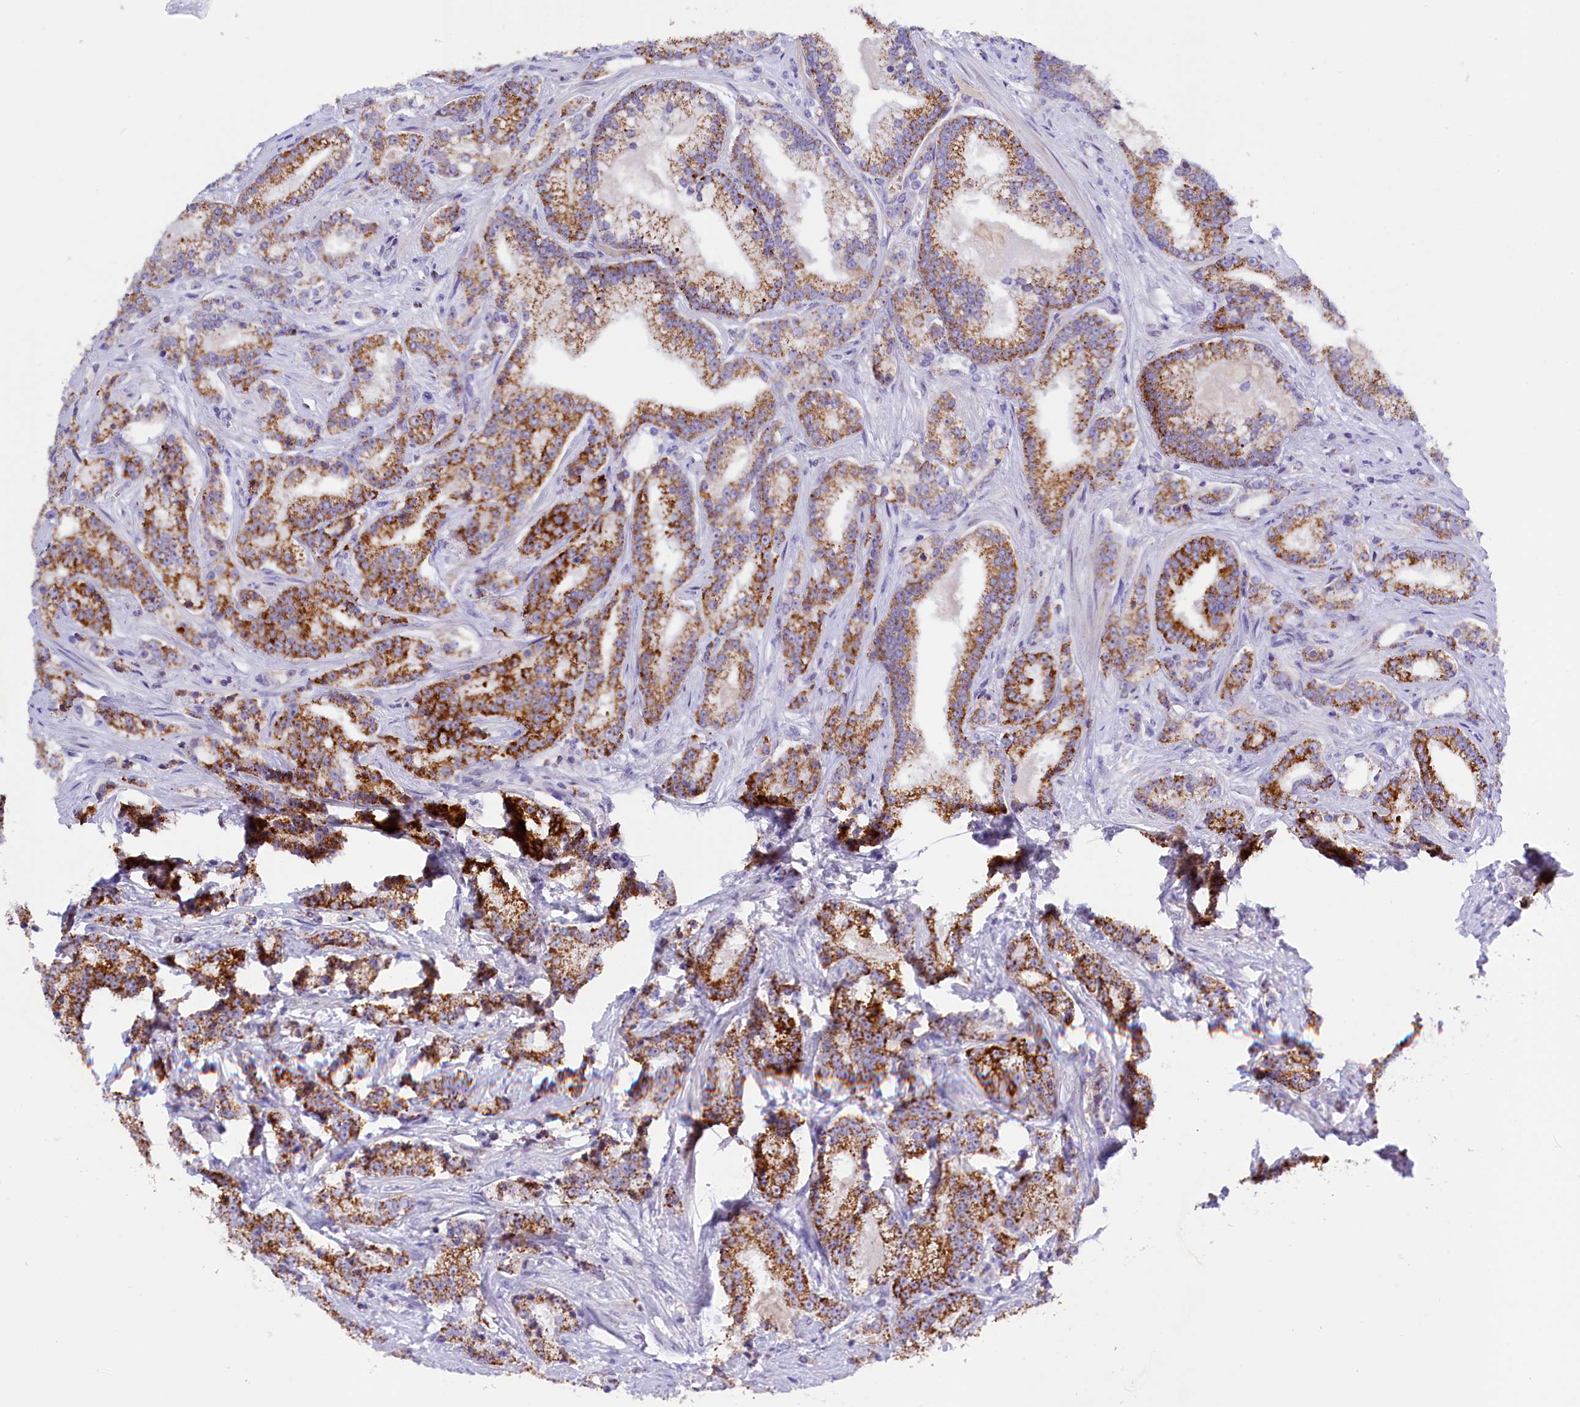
{"staining": {"intensity": "moderate", "quantity": ">75%", "location": "cytoplasmic/membranous"}, "tissue": "prostate cancer", "cell_type": "Tumor cells", "image_type": "cancer", "snomed": [{"axis": "morphology", "description": "Adenocarcinoma, High grade"}, {"axis": "topography", "description": "Prostate"}], "caption": "Human high-grade adenocarcinoma (prostate) stained with a protein marker shows moderate staining in tumor cells.", "gene": "ABAT", "patient": {"sex": "male", "age": 67}}